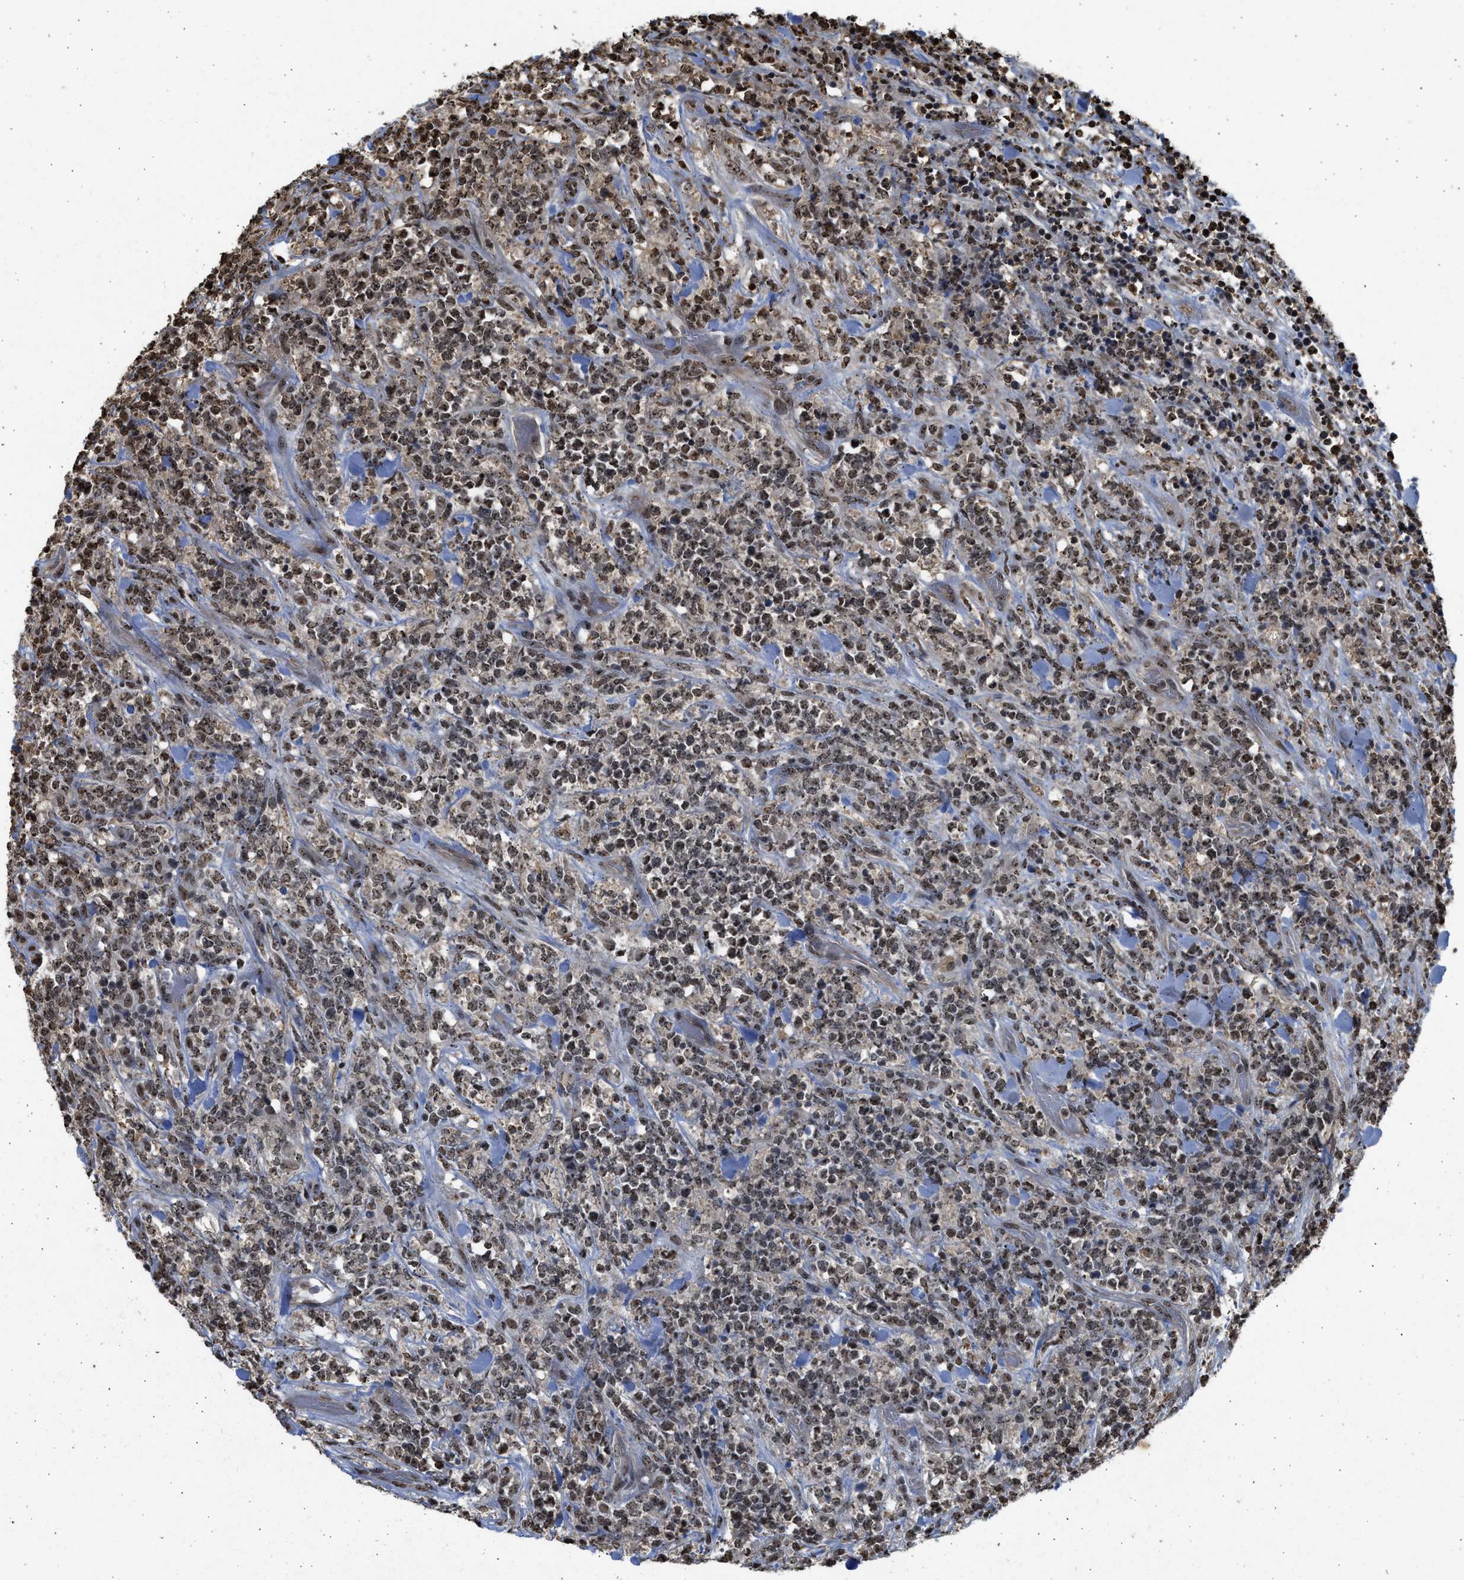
{"staining": {"intensity": "weak", "quantity": ">75%", "location": "nuclear"}, "tissue": "lymphoma", "cell_type": "Tumor cells", "image_type": "cancer", "snomed": [{"axis": "morphology", "description": "Malignant lymphoma, non-Hodgkin's type, High grade"}, {"axis": "topography", "description": "Soft tissue"}], "caption": "A brown stain shows weak nuclear staining of a protein in human lymphoma tumor cells.", "gene": "TFDP2", "patient": {"sex": "male", "age": 18}}